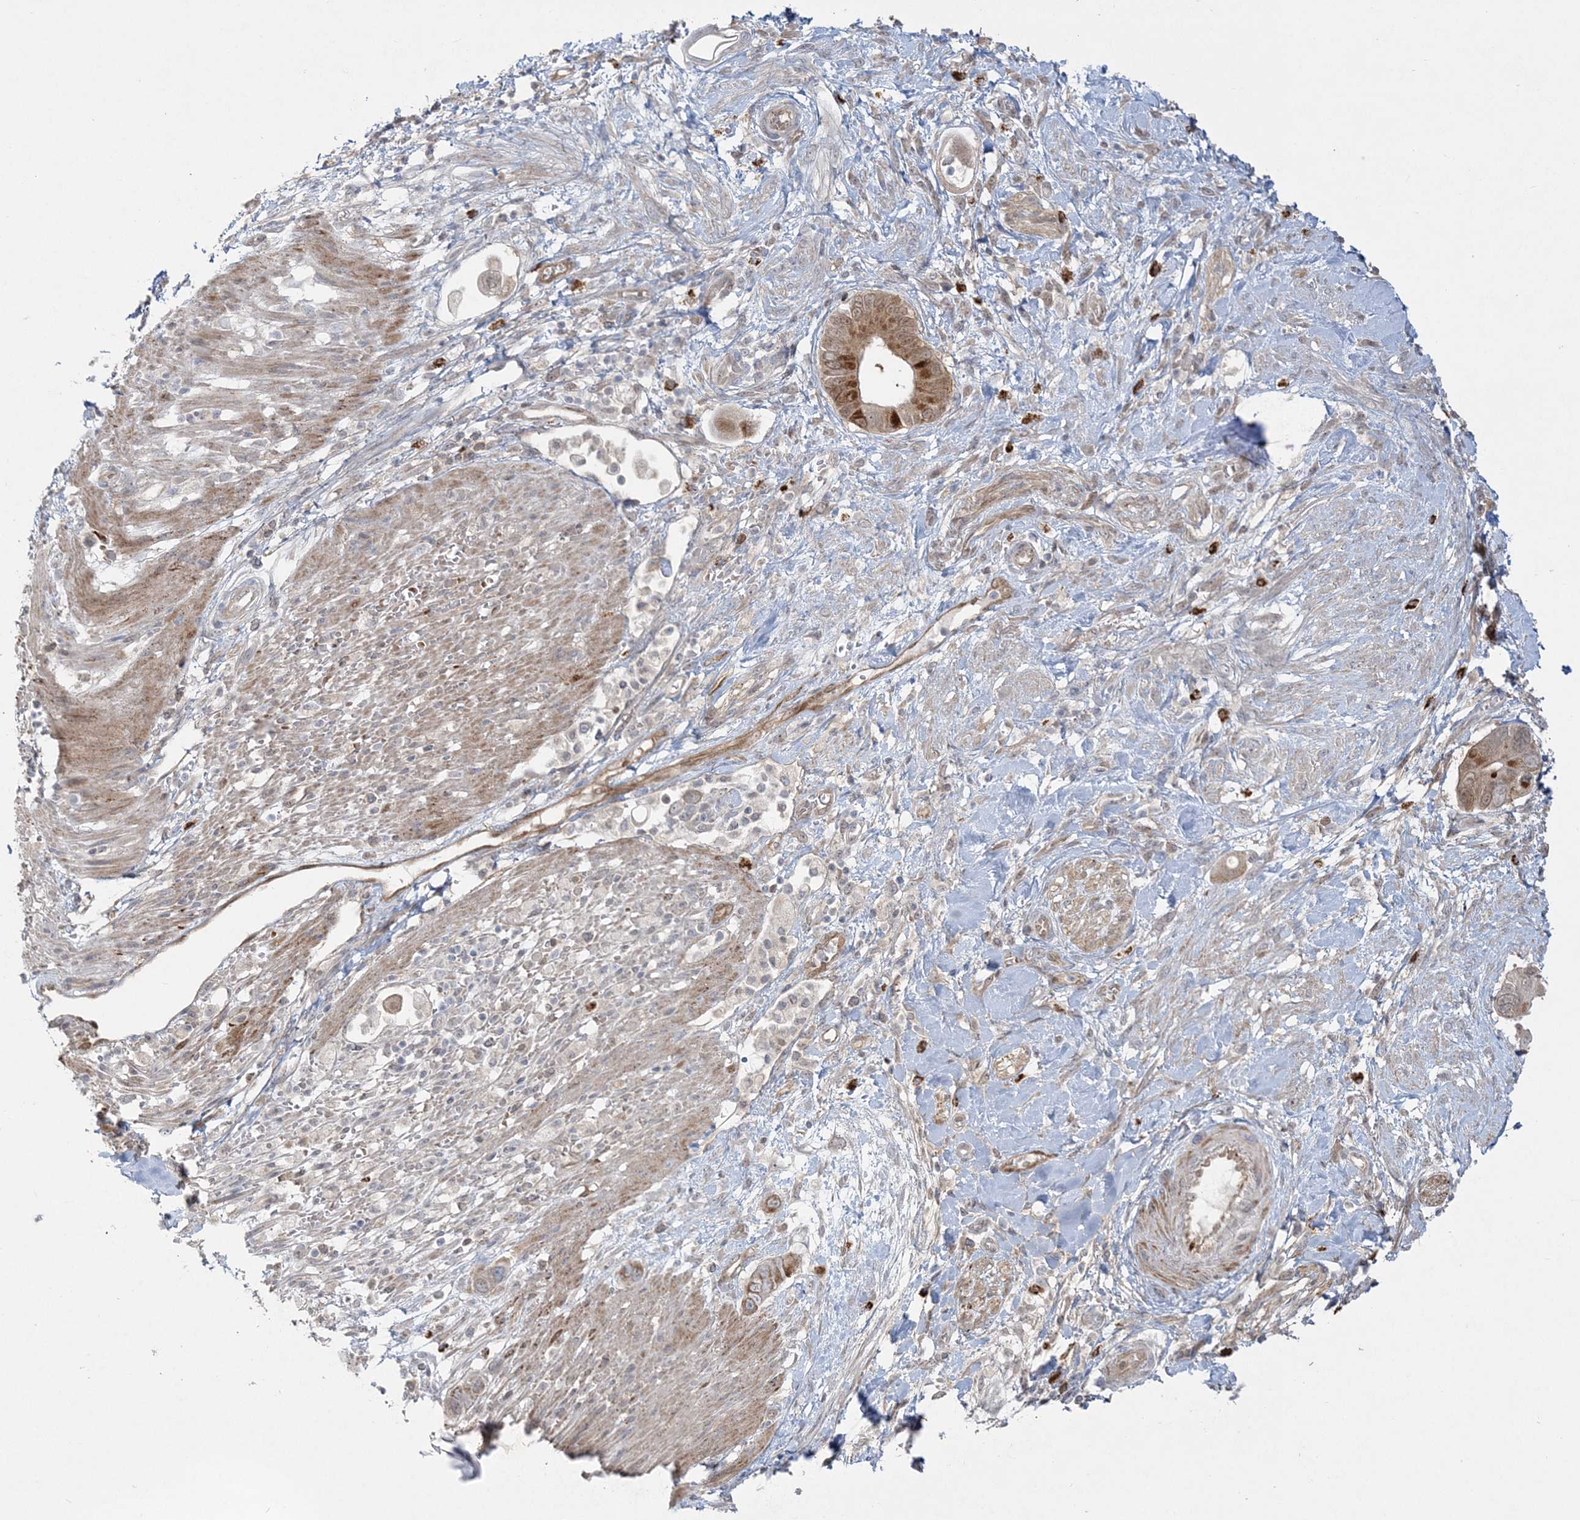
{"staining": {"intensity": "moderate", "quantity": "<25%", "location": "cytoplasmic/membranous"}, "tissue": "pancreatic cancer", "cell_type": "Tumor cells", "image_type": "cancer", "snomed": [{"axis": "morphology", "description": "Adenocarcinoma, NOS"}, {"axis": "topography", "description": "Pancreas"}], "caption": "Pancreatic adenocarcinoma tissue reveals moderate cytoplasmic/membranous positivity in approximately <25% of tumor cells, visualized by immunohistochemistry.", "gene": "INPP1", "patient": {"sex": "male", "age": 68}}